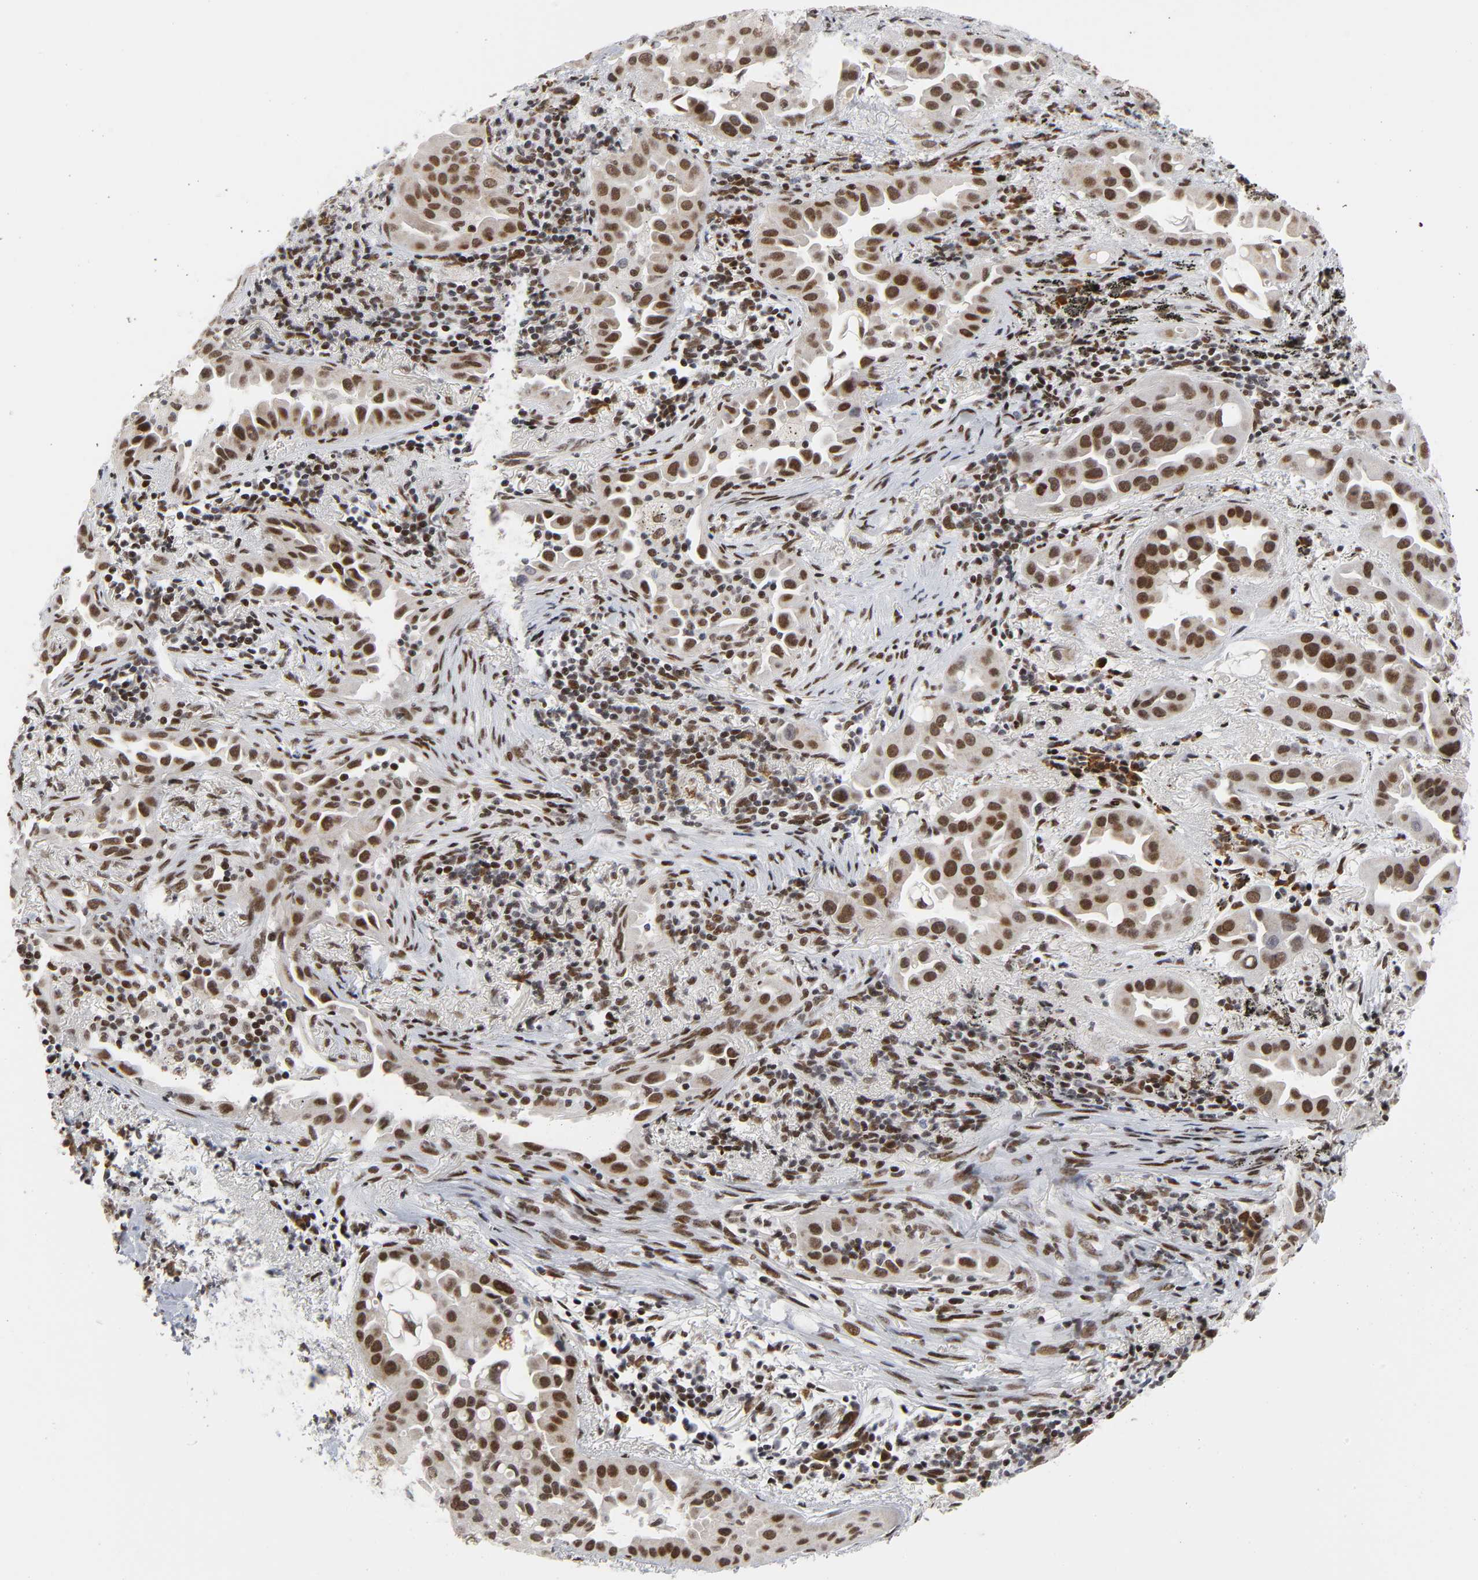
{"staining": {"intensity": "strong", "quantity": ">75%", "location": "nuclear"}, "tissue": "lung cancer", "cell_type": "Tumor cells", "image_type": "cancer", "snomed": [{"axis": "morphology", "description": "Normal tissue, NOS"}, {"axis": "morphology", "description": "Adenocarcinoma, NOS"}, {"axis": "topography", "description": "Bronchus"}], "caption": "A micrograph of lung cancer stained for a protein reveals strong nuclear brown staining in tumor cells.", "gene": "CREBBP", "patient": {"sex": "male", "age": 68}}